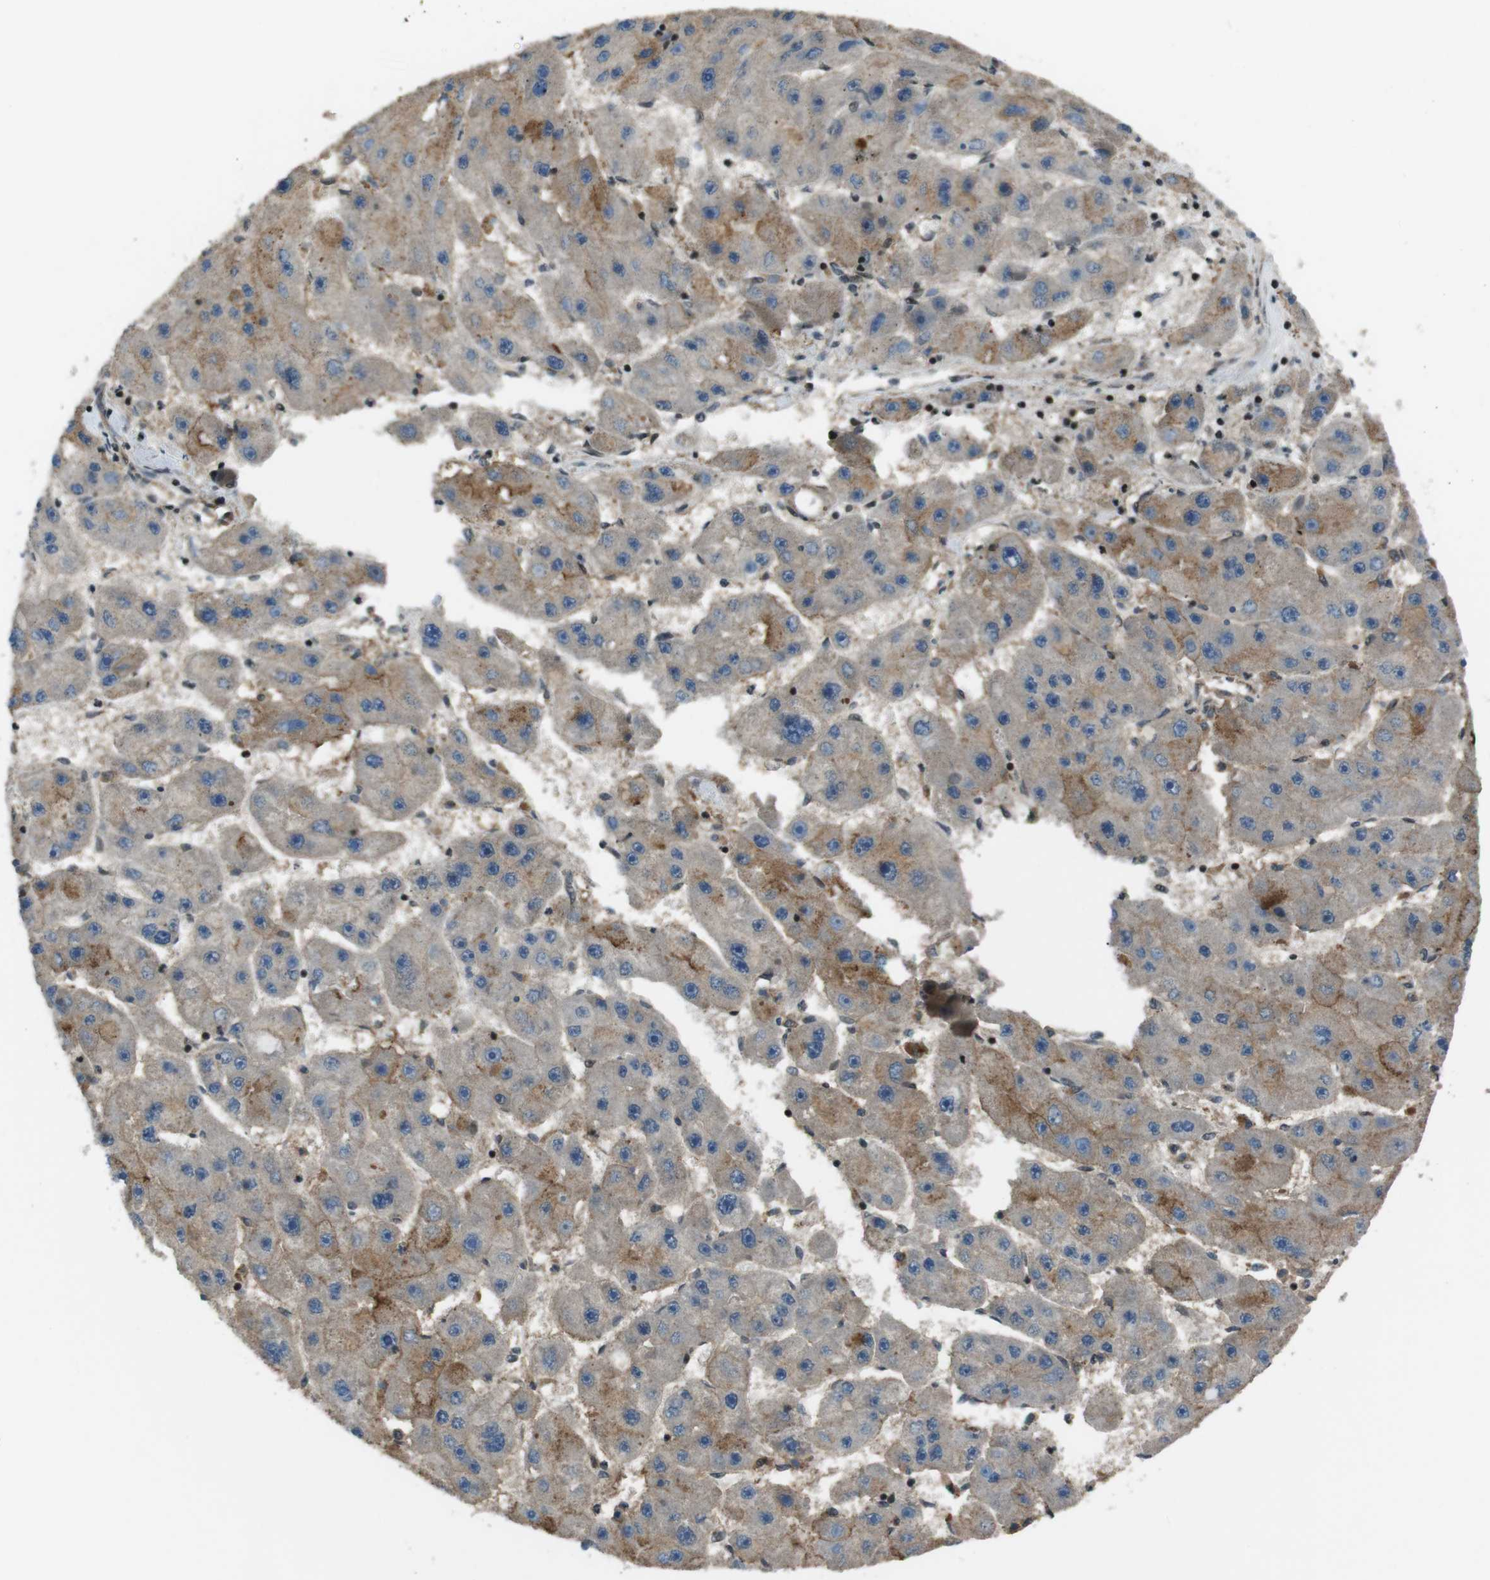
{"staining": {"intensity": "moderate", "quantity": "25%-75%", "location": "cytoplasmic/membranous"}, "tissue": "liver cancer", "cell_type": "Tumor cells", "image_type": "cancer", "snomed": [{"axis": "morphology", "description": "Carcinoma, Hepatocellular, NOS"}, {"axis": "topography", "description": "Liver"}], "caption": "A medium amount of moderate cytoplasmic/membranous expression is identified in approximately 25%-75% of tumor cells in liver cancer tissue.", "gene": "TIAM2", "patient": {"sex": "female", "age": 61}}